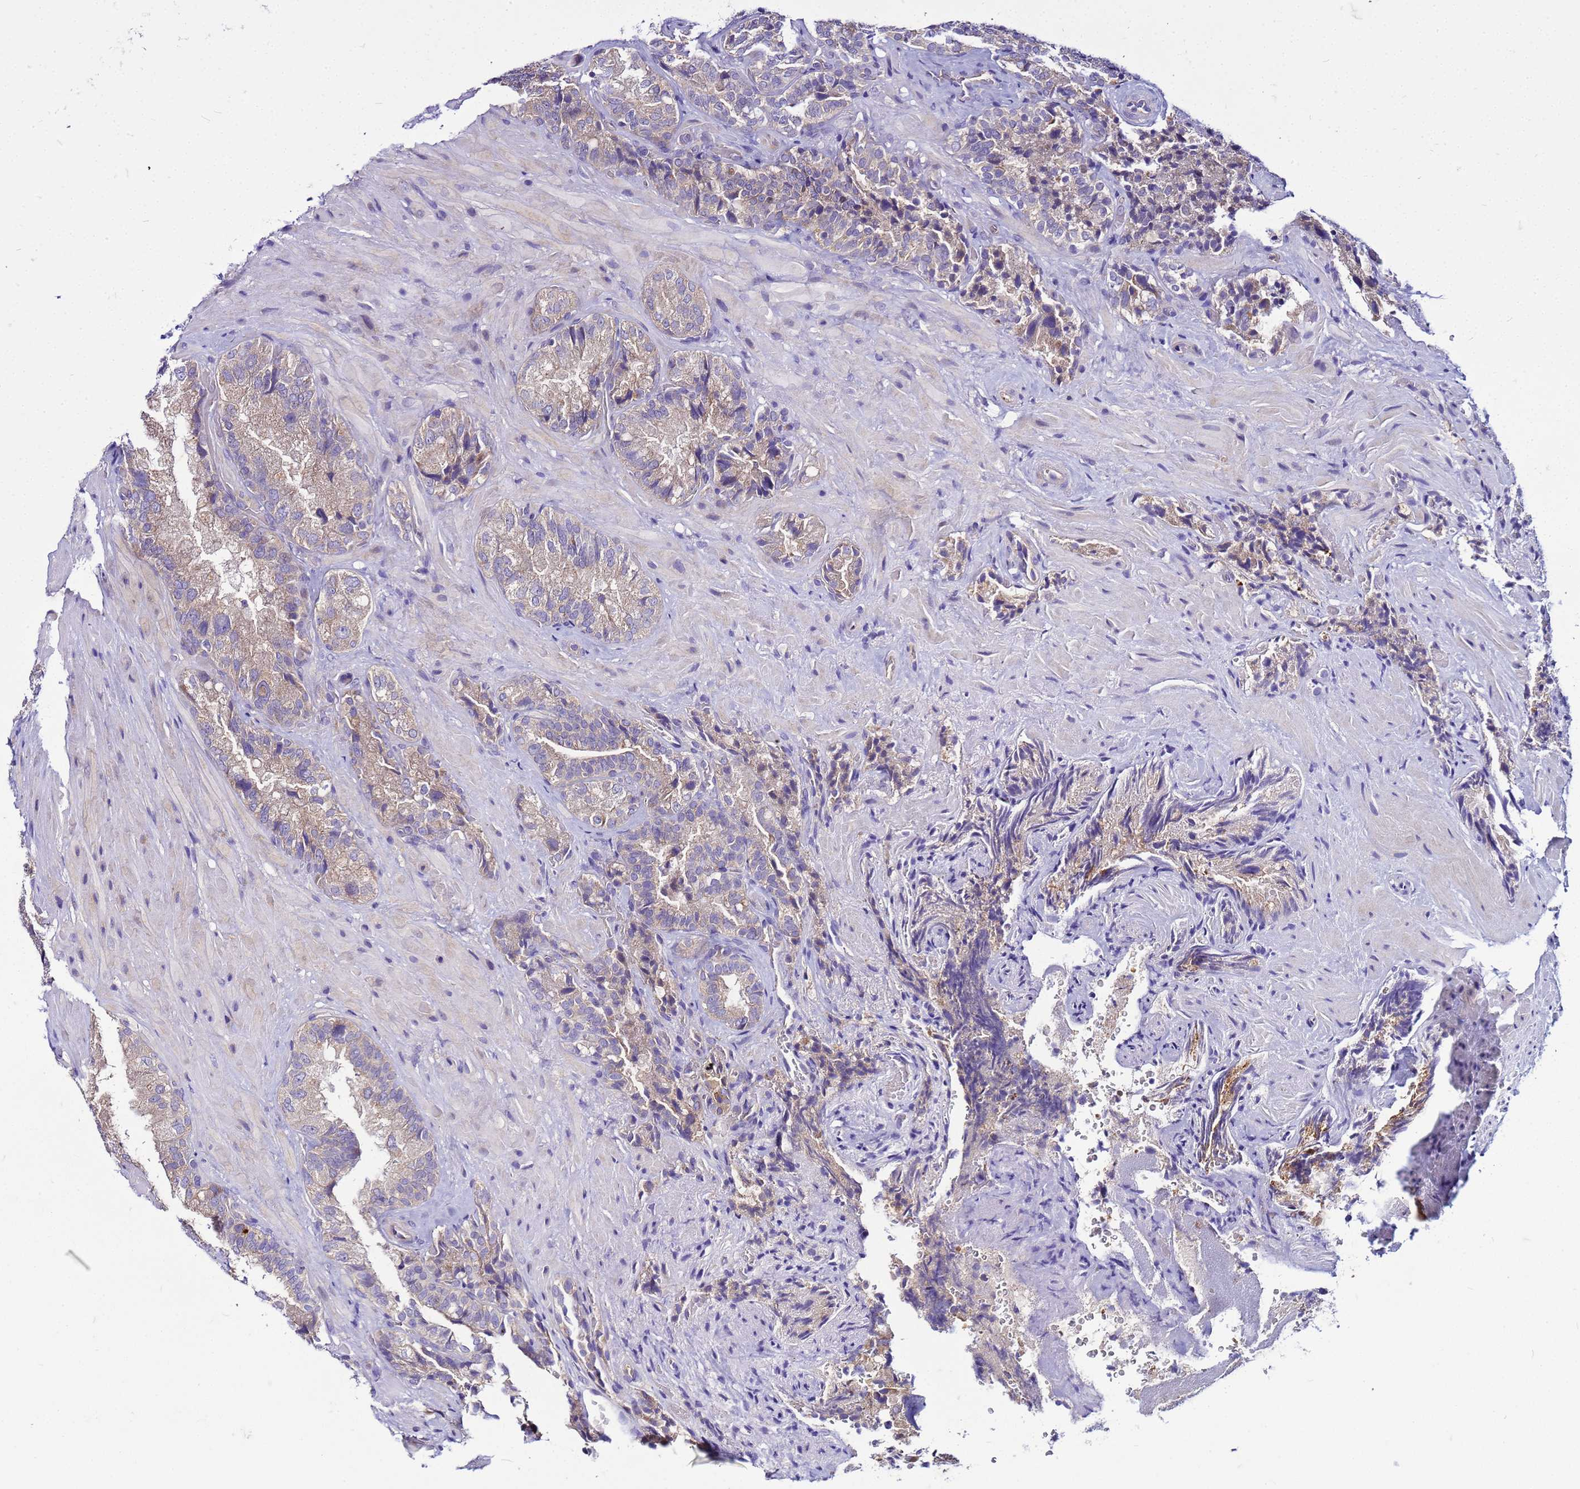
{"staining": {"intensity": "weak", "quantity": "25%-75%", "location": "cytoplasmic/membranous"}, "tissue": "seminal vesicle", "cell_type": "Glandular cells", "image_type": "normal", "snomed": [{"axis": "morphology", "description": "Normal tissue, NOS"}, {"axis": "topography", "description": "Prostate and seminal vesicle, NOS"}, {"axis": "topography", "description": "Prostate"}, {"axis": "topography", "description": "Seminal veicle"}], "caption": "This micrograph reveals immunohistochemistry (IHC) staining of unremarkable human seminal vesicle, with low weak cytoplasmic/membranous expression in approximately 25%-75% of glandular cells.", "gene": "PKD1", "patient": {"sex": "male", "age": 67}}